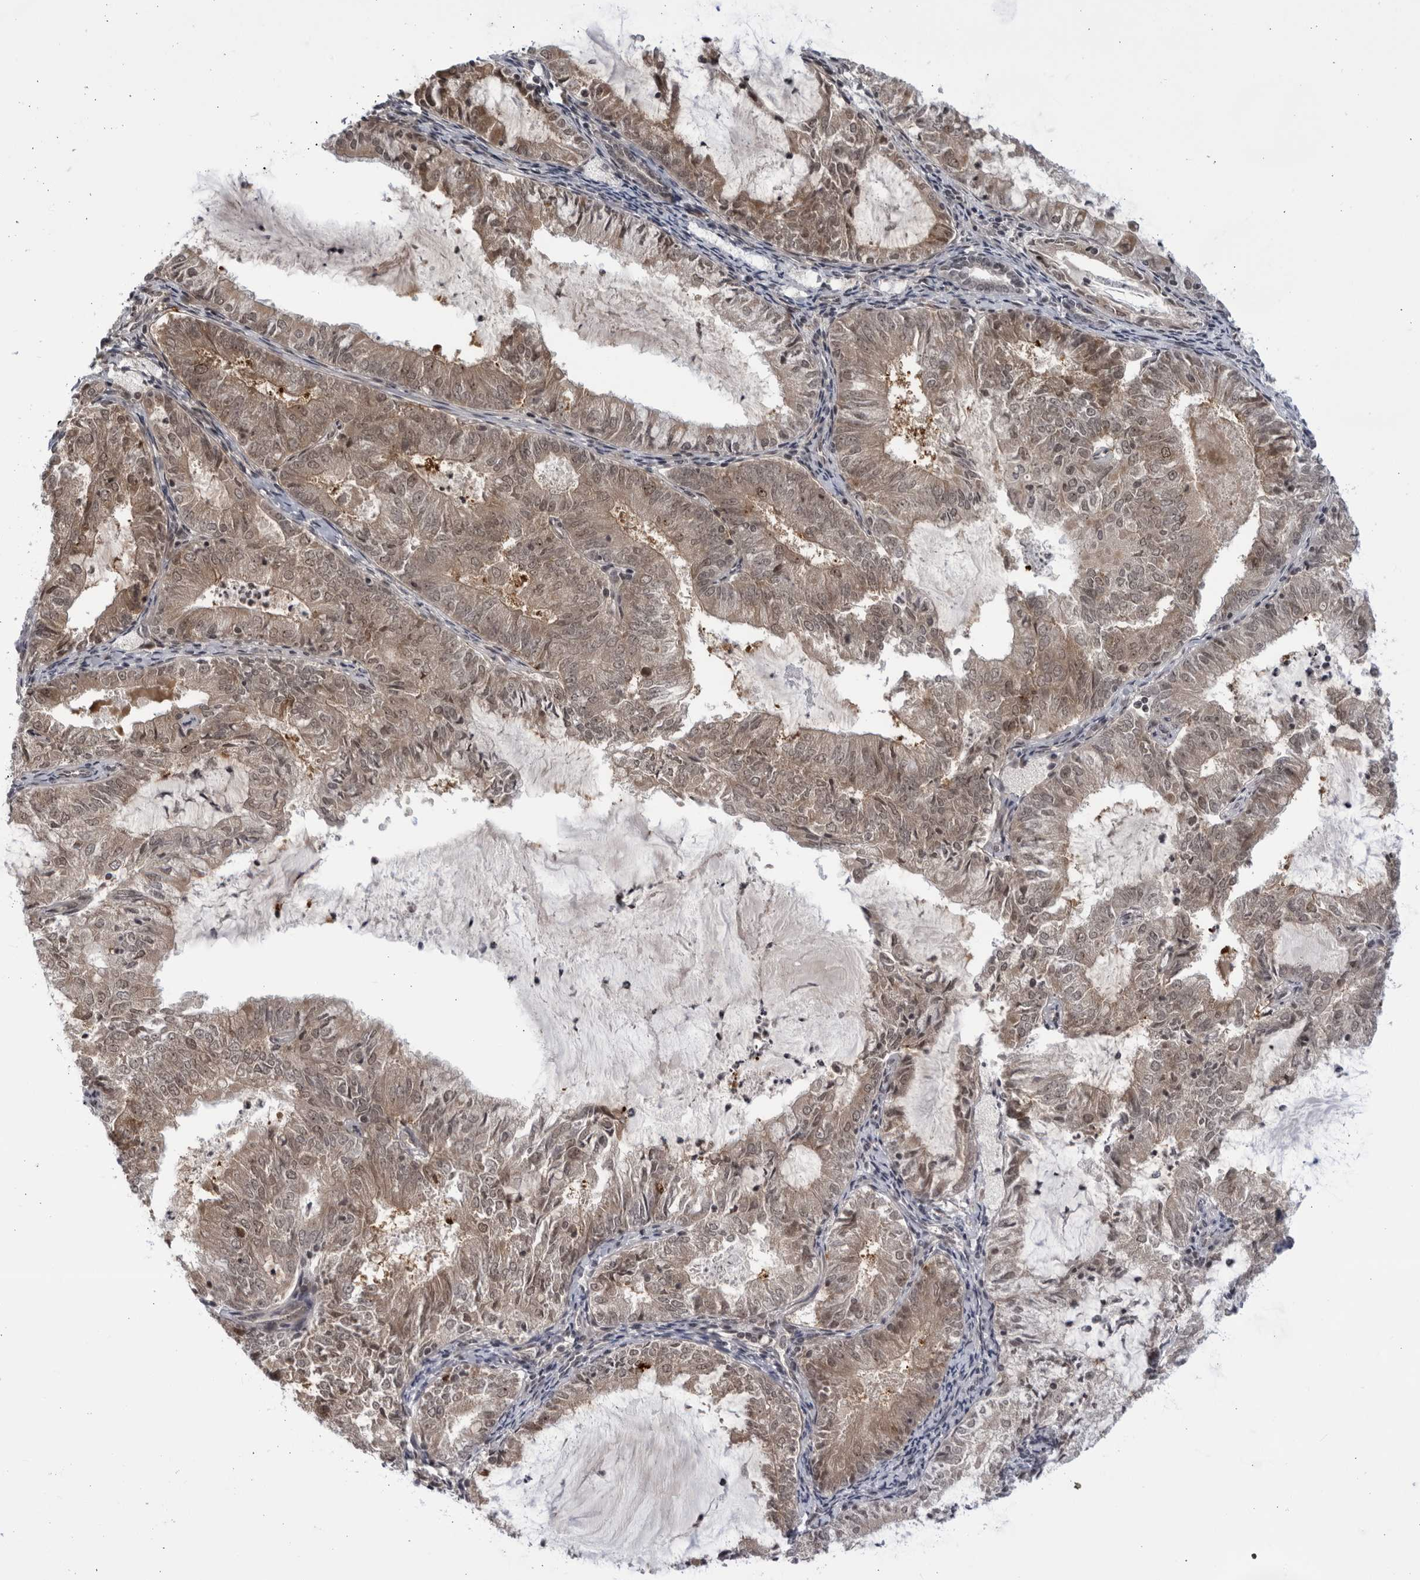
{"staining": {"intensity": "weak", "quantity": ">75%", "location": "cytoplasmic/membranous,nuclear"}, "tissue": "endometrial cancer", "cell_type": "Tumor cells", "image_type": "cancer", "snomed": [{"axis": "morphology", "description": "Adenocarcinoma, NOS"}, {"axis": "topography", "description": "Endometrium"}], "caption": "High-power microscopy captured an immunohistochemistry histopathology image of adenocarcinoma (endometrial), revealing weak cytoplasmic/membranous and nuclear expression in approximately >75% of tumor cells.", "gene": "ITGB3BP", "patient": {"sex": "female", "age": 57}}